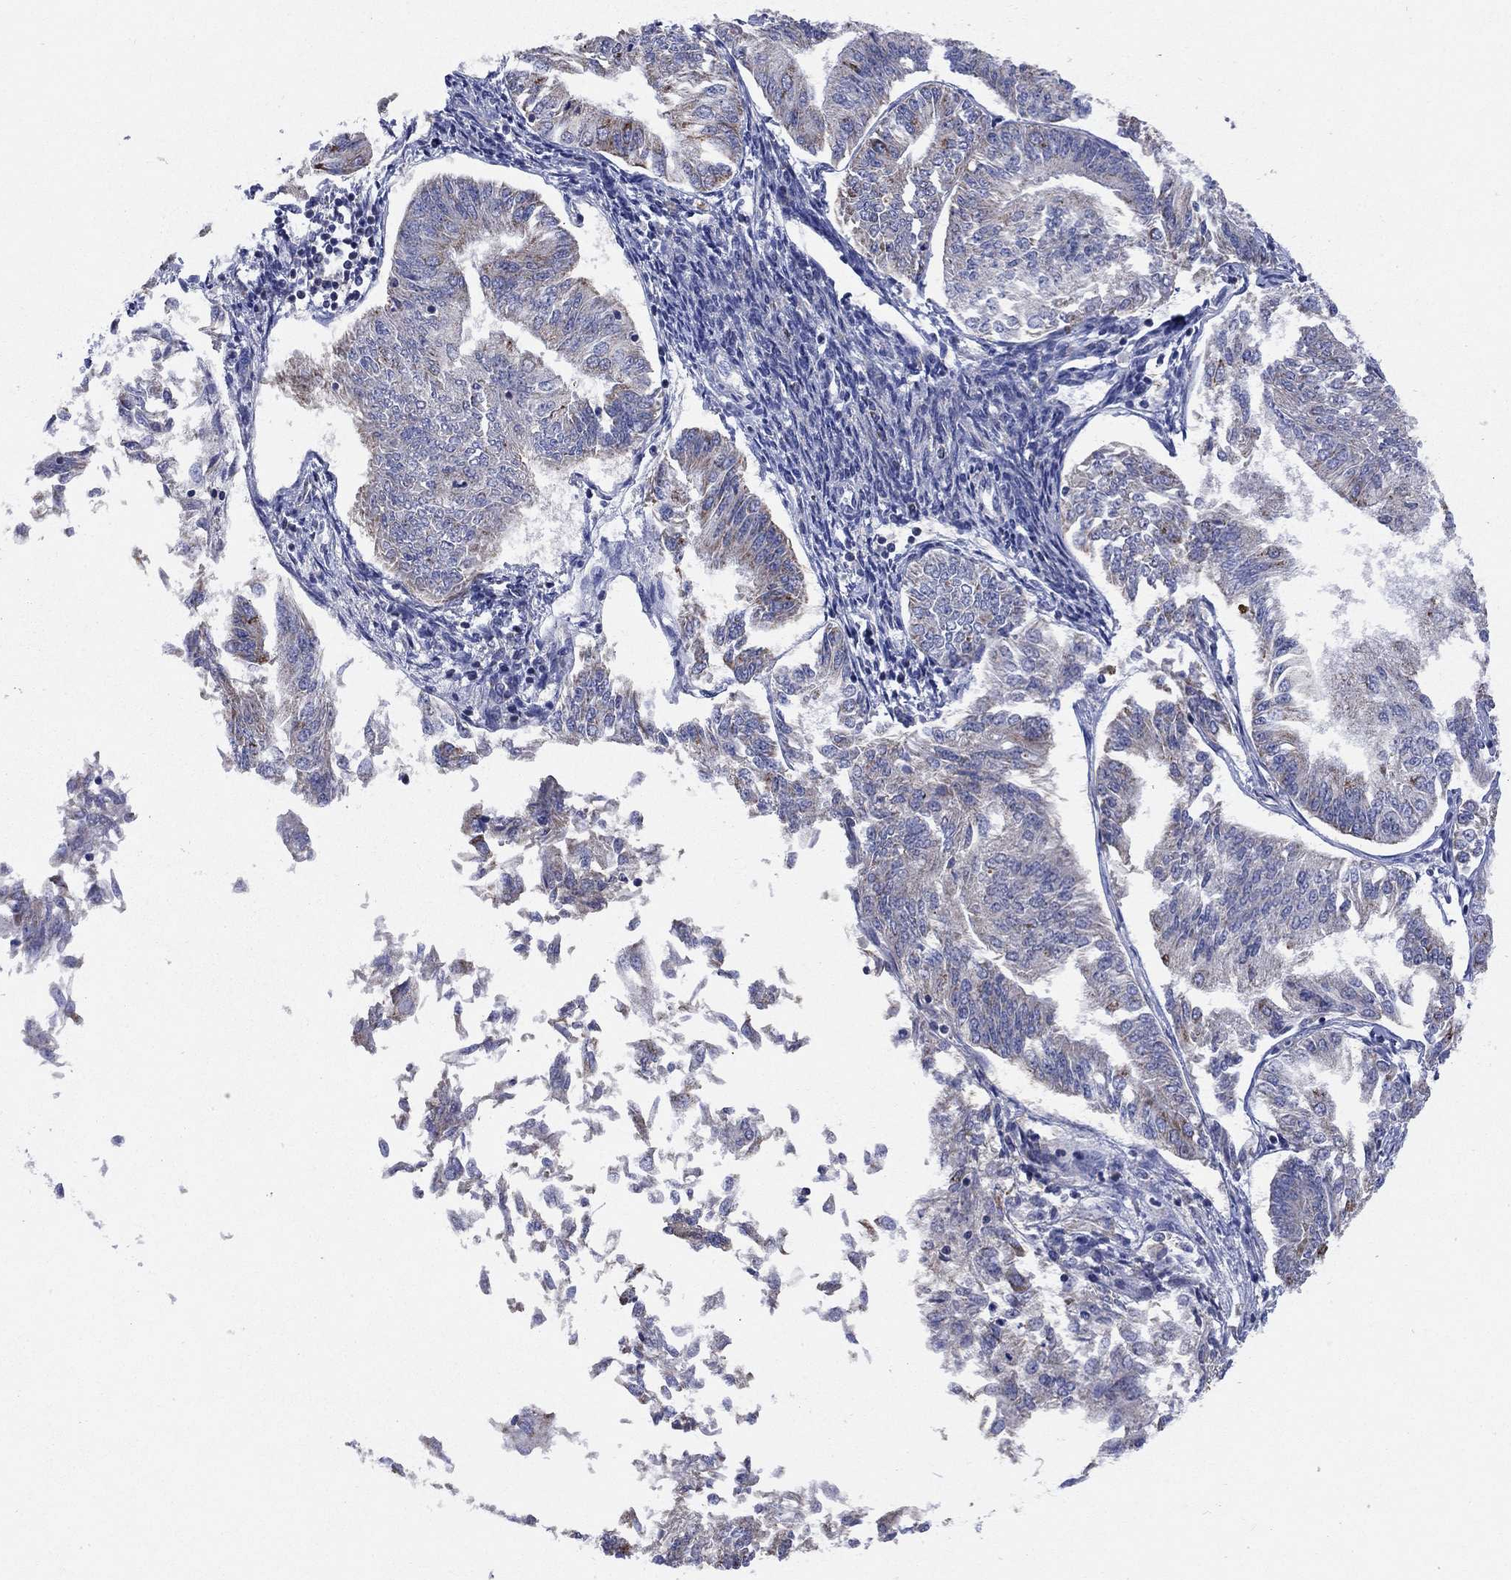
{"staining": {"intensity": "strong", "quantity": "<25%", "location": "cytoplasmic/membranous"}, "tissue": "endometrial cancer", "cell_type": "Tumor cells", "image_type": "cancer", "snomed": [{"axis": "morphology", "description": "Adenocarcinoma, NOS"}, {"axis": "topography", "description": "Endometrium"}], "caption": "DAB immunohistochemical staining of human endometrial cancer displays strong cytoplasmic/membranous protein staining in approximately <25% of tumor cells.", "gene": "CLVS1", "patient": {"sex": "female", "age": 58}}